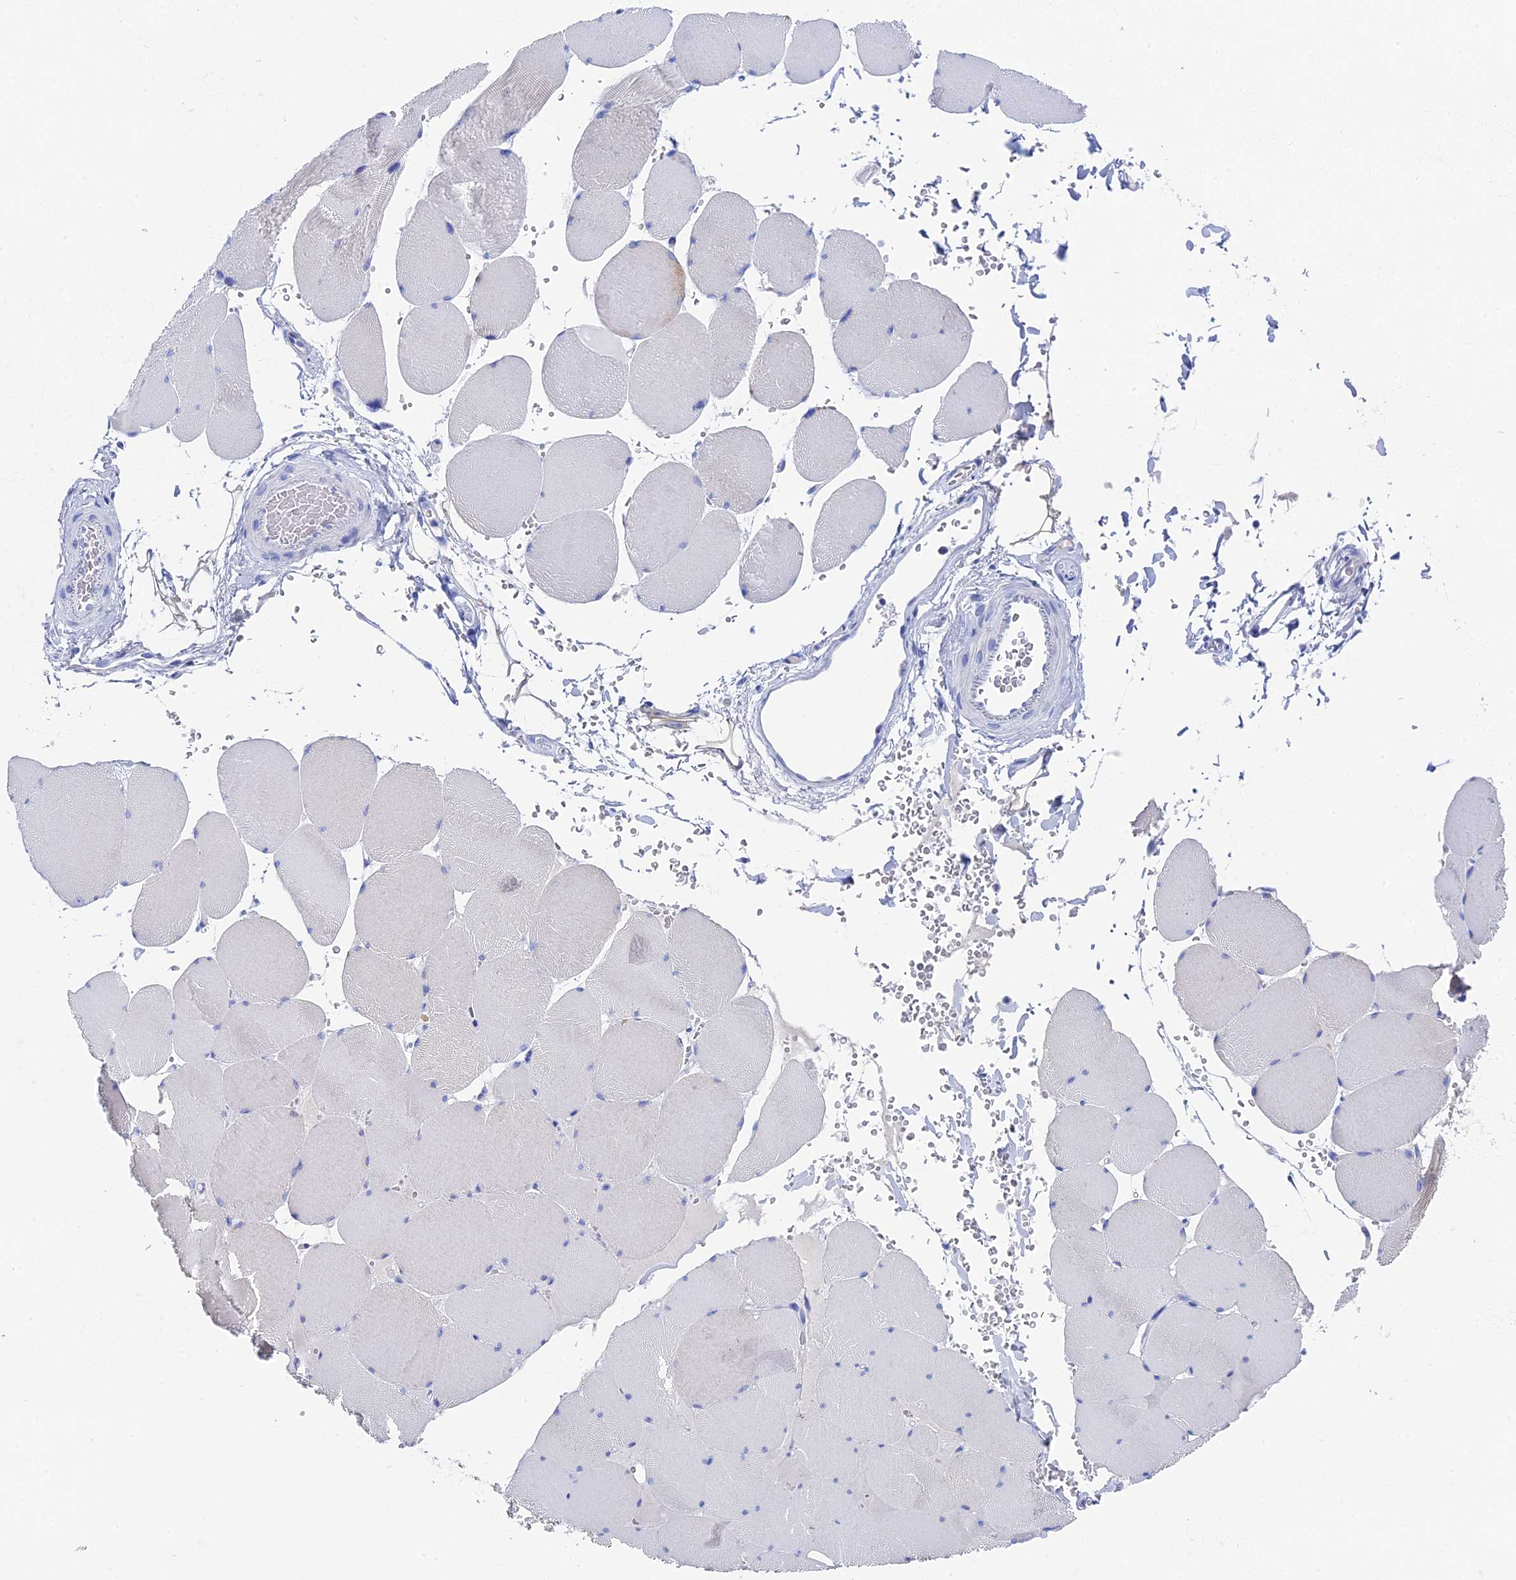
{"staining": {"intensity": "negative", "quantity": "none", "location": "none"}, "tissue": "skeletal muscle", "cell_type": "Myocytes", "image_type": "normal", "snomed": [{"axis": "morphology", "description": "Normal tissue, NOS"}, {"axis": "topography", "description": "Skeletal muscle"}, {"axis": "topography", "description": "Head-Neck"}], "caption": "An immunohistochemistry (IHC) histopathology image of benign skeletal muscle is shown. There is no staining in myocytes of skeletal muscle.", "gene": "UNC119", "patient": {"sex": "male", "age": 66}}